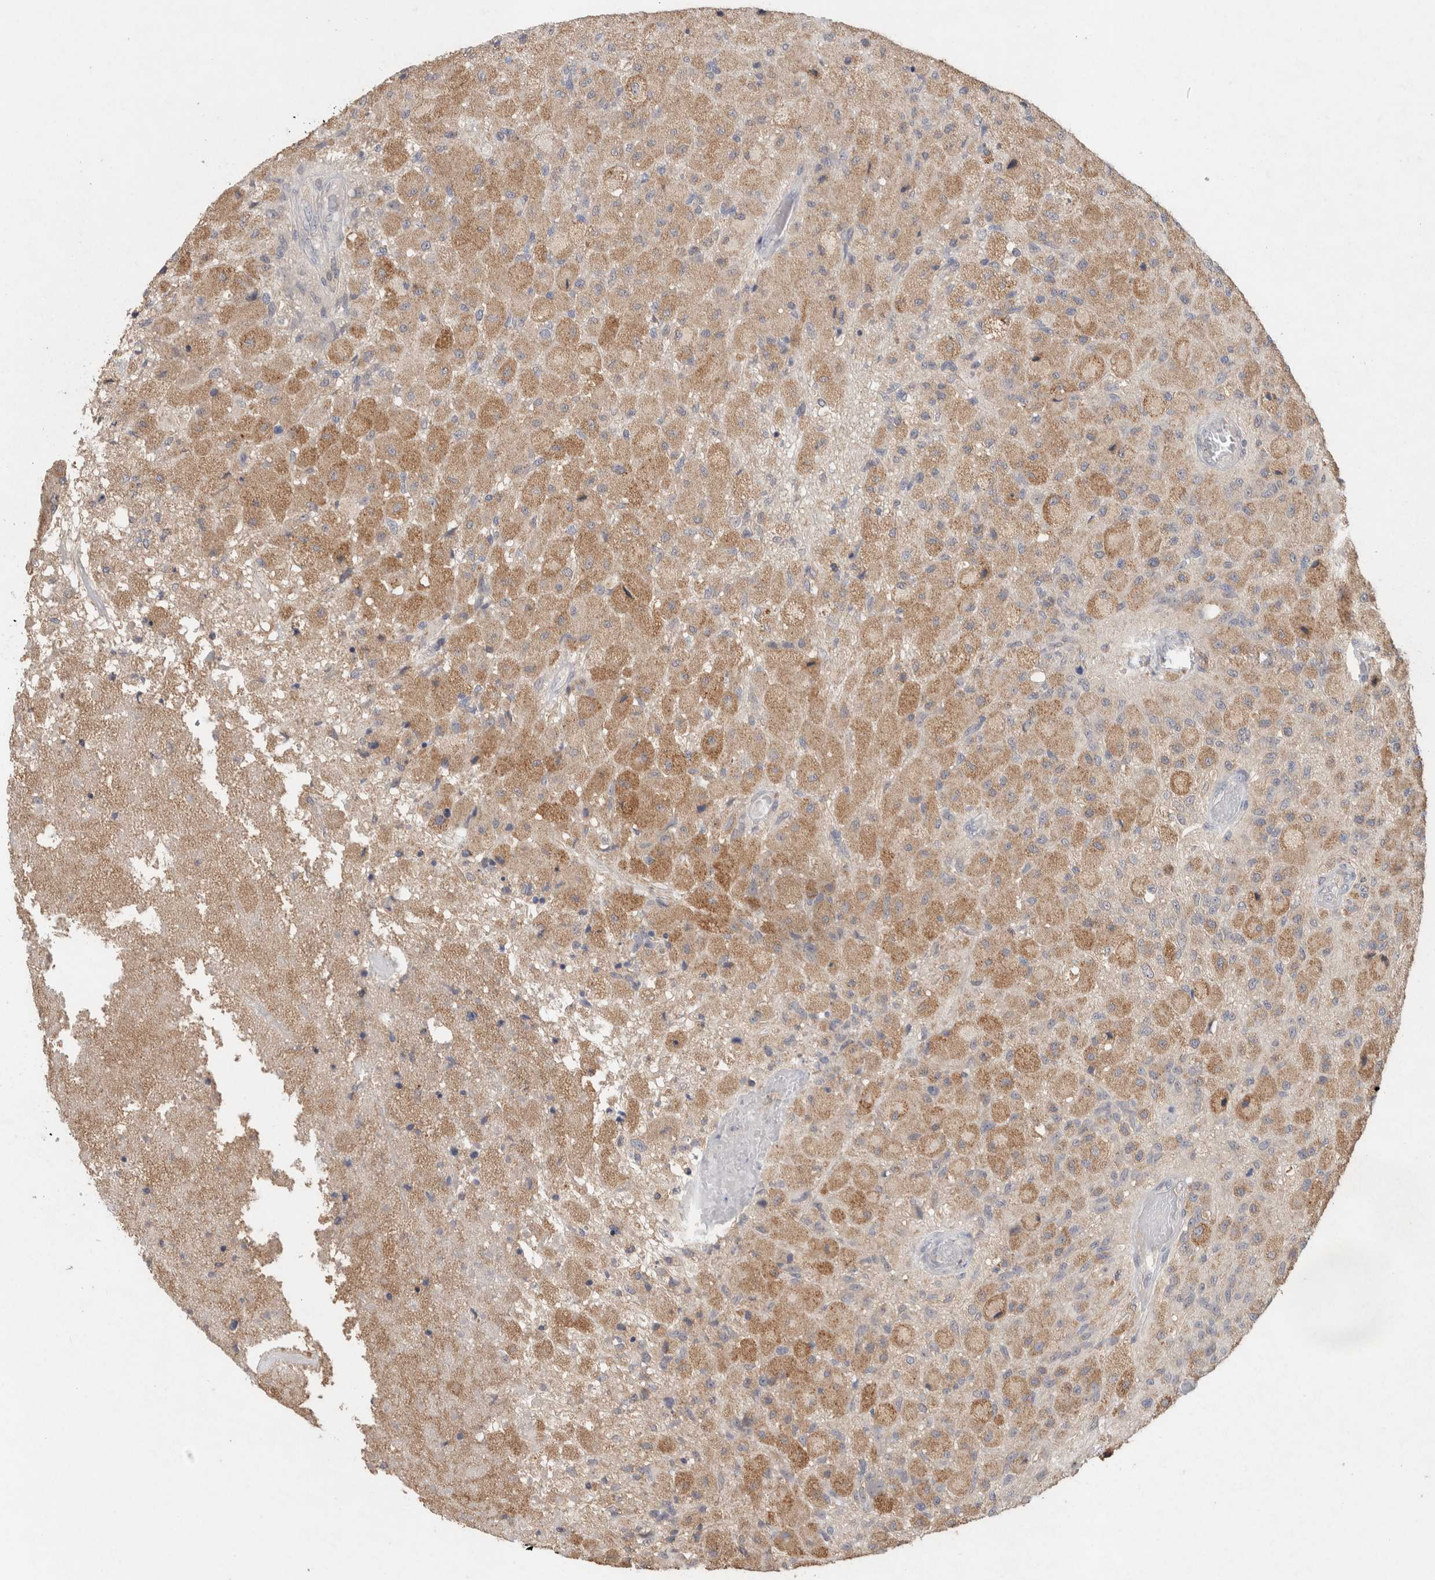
{"staining": {"intensity": "moderate", "quantity": ">75%", "location": "cytoplasmic/membranous"}, "tissue": "glioma", "cell_type": "Tumor cells", "image_type": "cancer", "snomed": [{"axis": "morphology", "description": "Normal tissue, NOS"}, {"axis": "morphology", "description": "Glioma, malignant, High grade"}, {"axis": "topography", "description": "Cerebral cortex"}], "caption": "The image displays immunohistochemical staining of glioma. There is moderate cytoplasmic/membranous positivity is identified in approximately >75% of tumor cells.", "gene": "RAB14", "patient": {"sex": "male", "age": 77}}